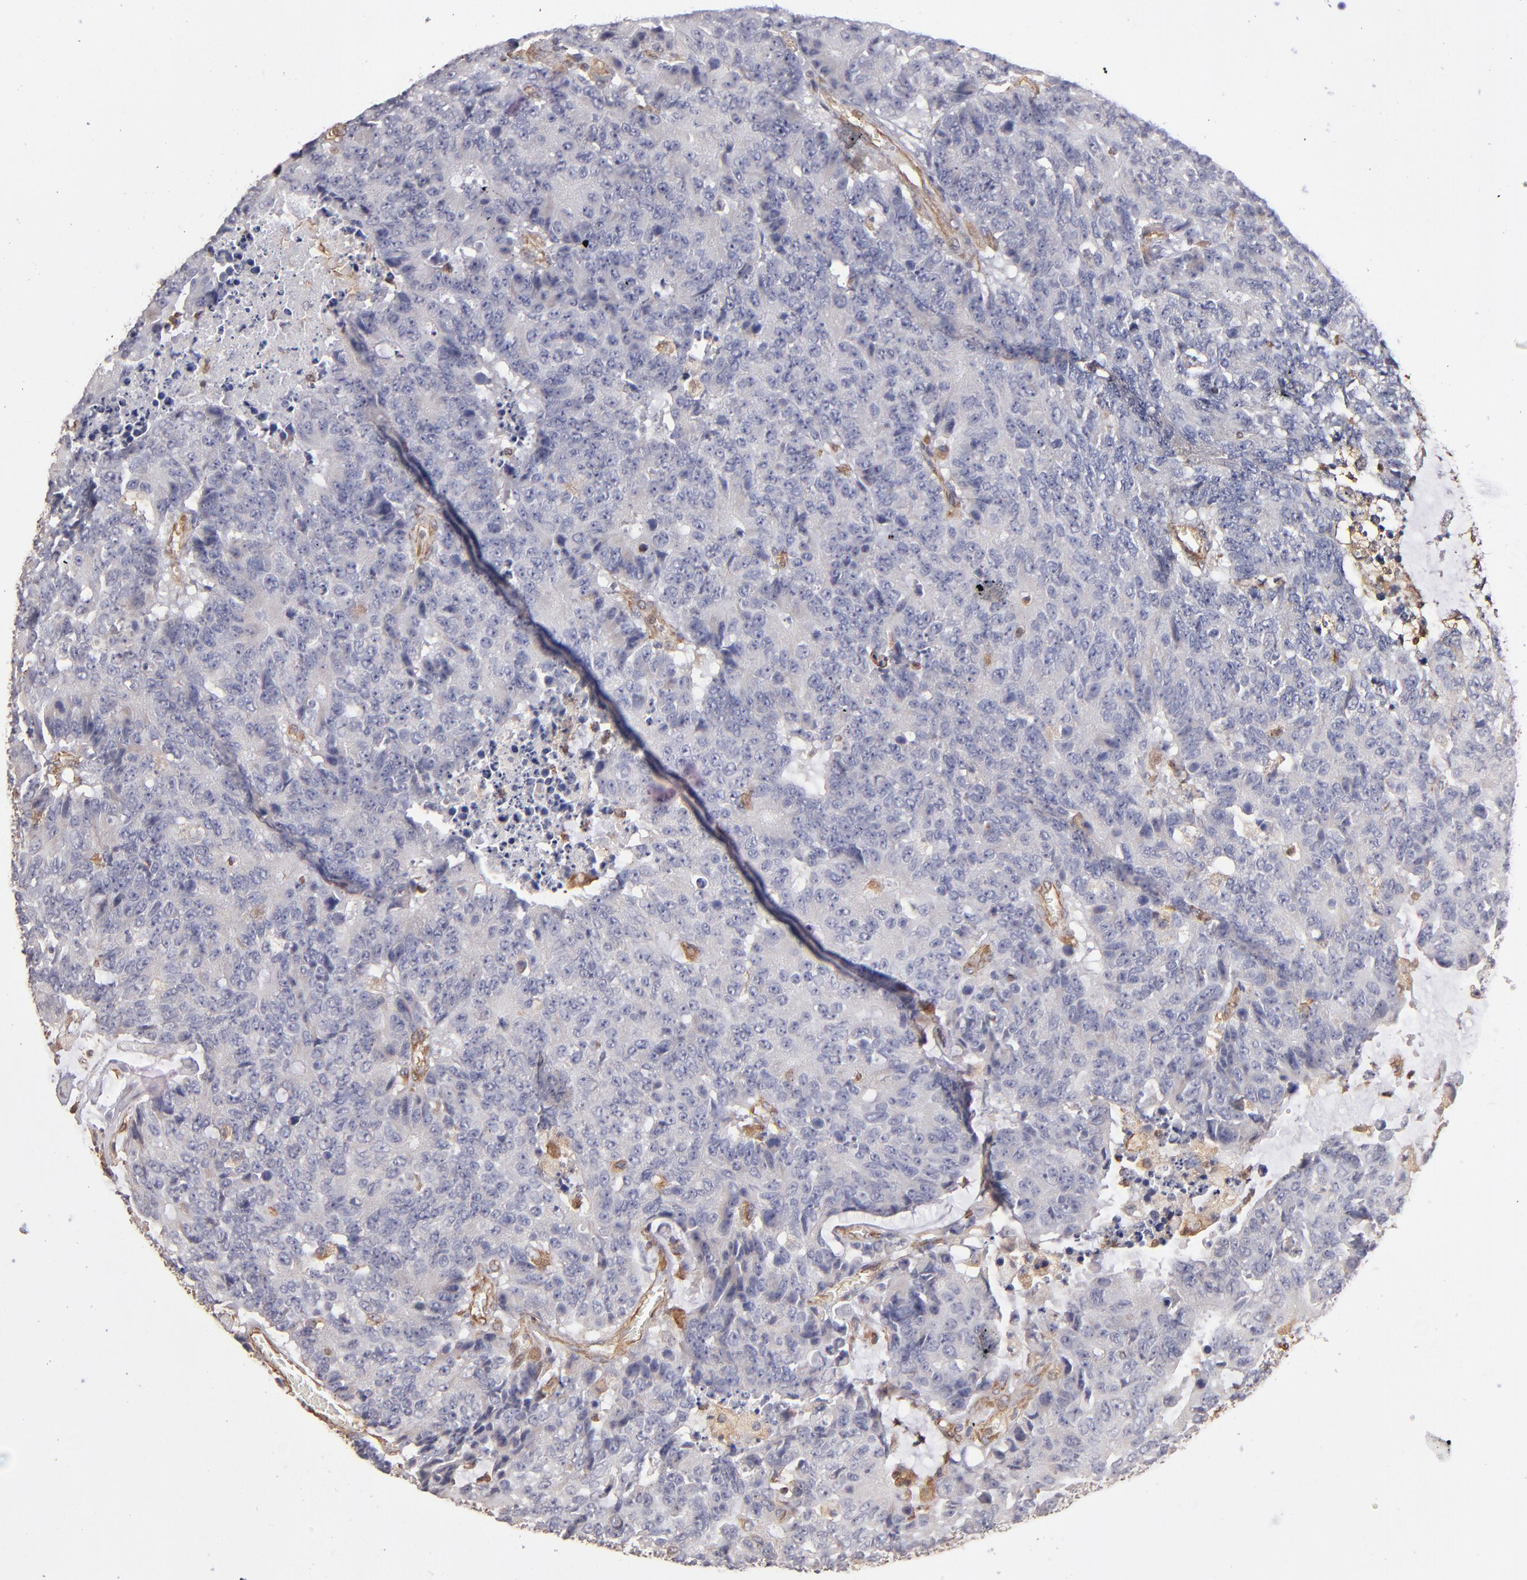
{"staining": {"intensity": "negative", "quantity": "none", "location": "none"}, "tissue": "colorectal cancer", "cell_type": "Tumor cells", "image_type": "cancer", "snomed": [{"axis": "morphology", "description": "Adenocarcinoma, NOS"}, {"axis": "topography", "description": "Colon"}], "caption": "A histopathology image of colorectal adenocarcinoma stained for a protein displays no brown staining in tumor cells.", "gene": "ABCC1", "patient": {"sex": "female", "age": 86}}